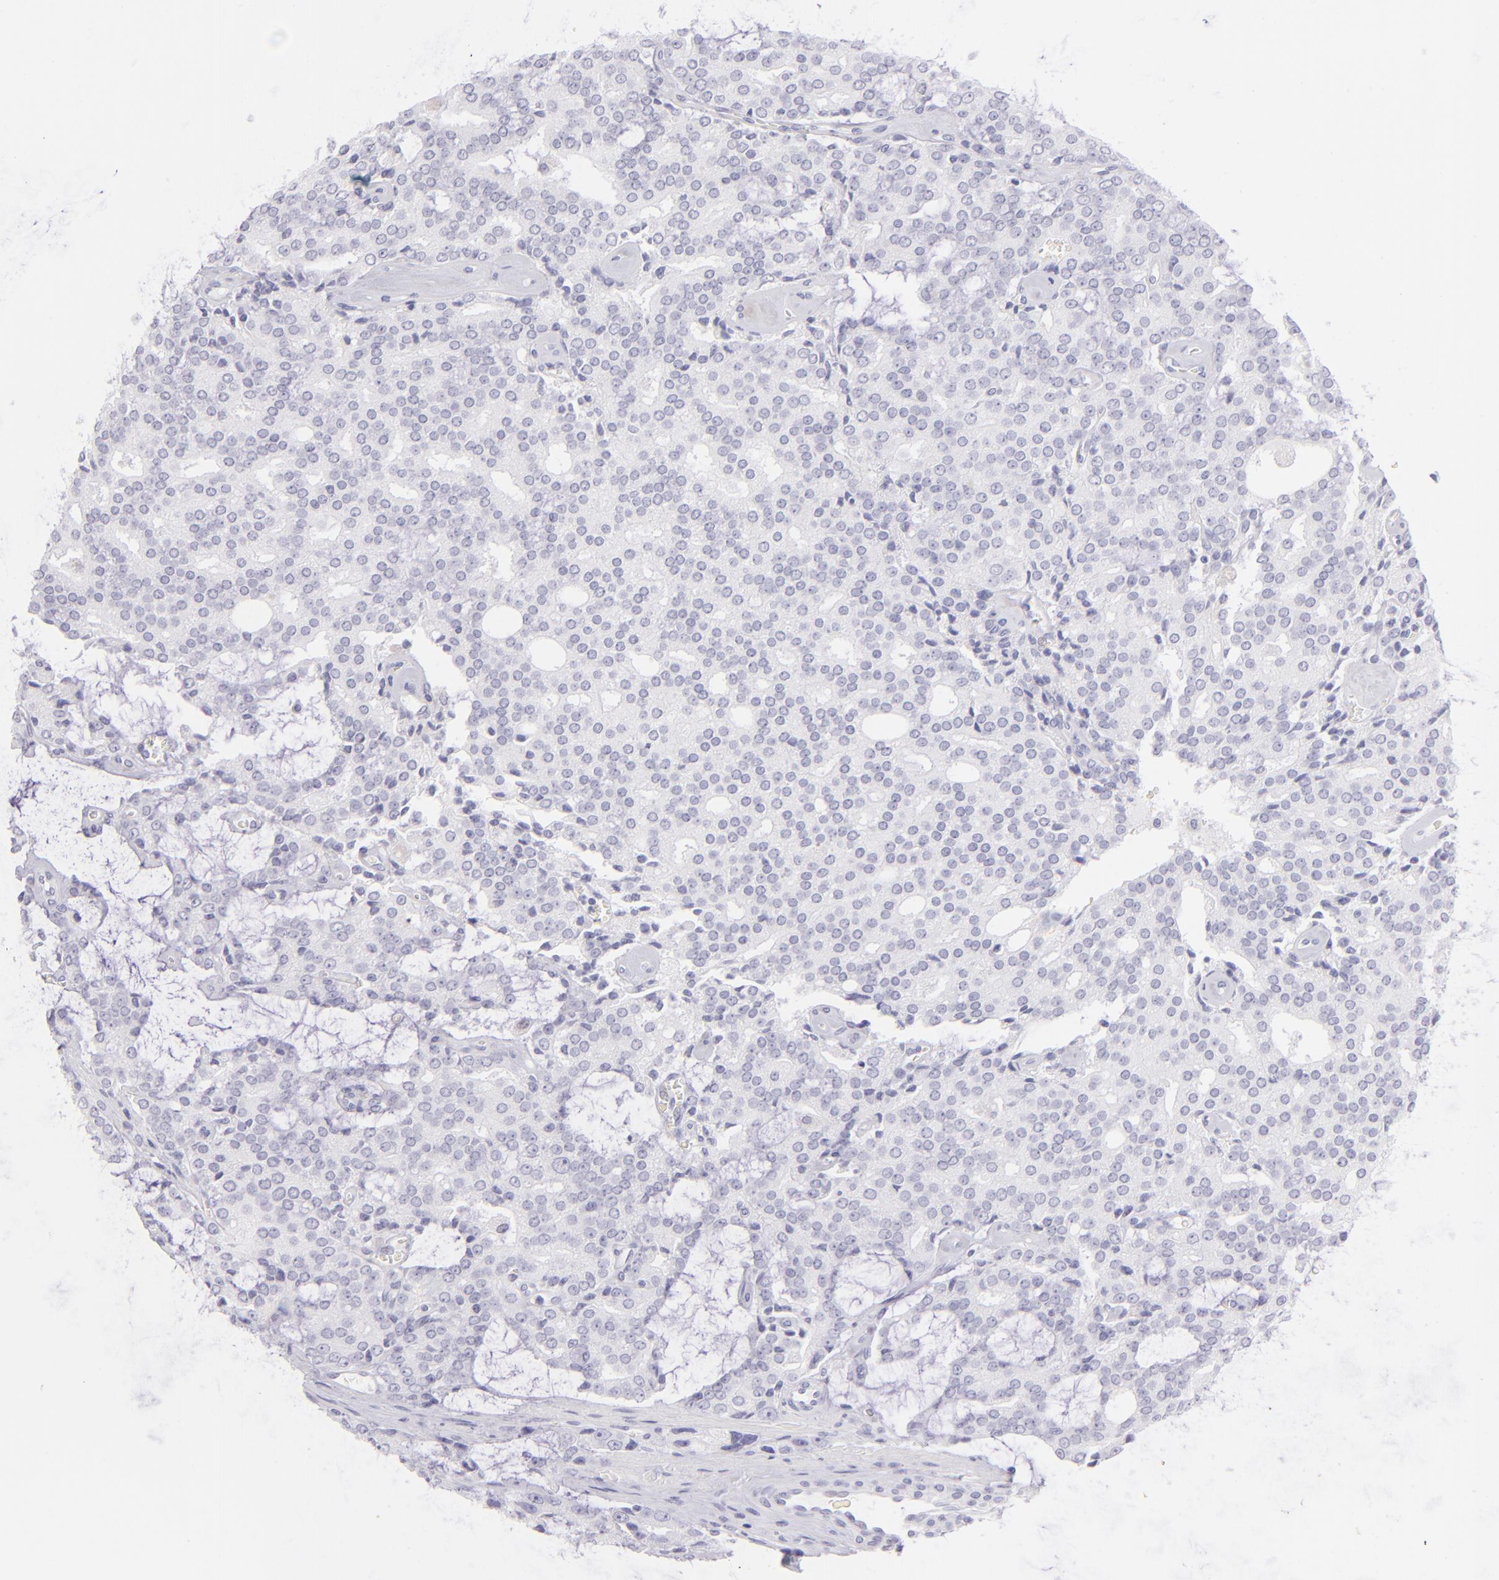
{"staining": {"intensity": "negative", "quantity": "none", "location": "none"}, "tissue": "prostate cancer", "cell_type": "Tumor cells", "image_type": "cancer", "snomed": [{"axis": "morphology", "description": "Adenocarcinoma, High grade"}, {"axis": "topography", "description": "Prostate"}], "caption": "Tumor cells are negative for protein expression in human prostate cancer.", "gene": "CD72", "patient": {"sex": "male", "age": 67}}